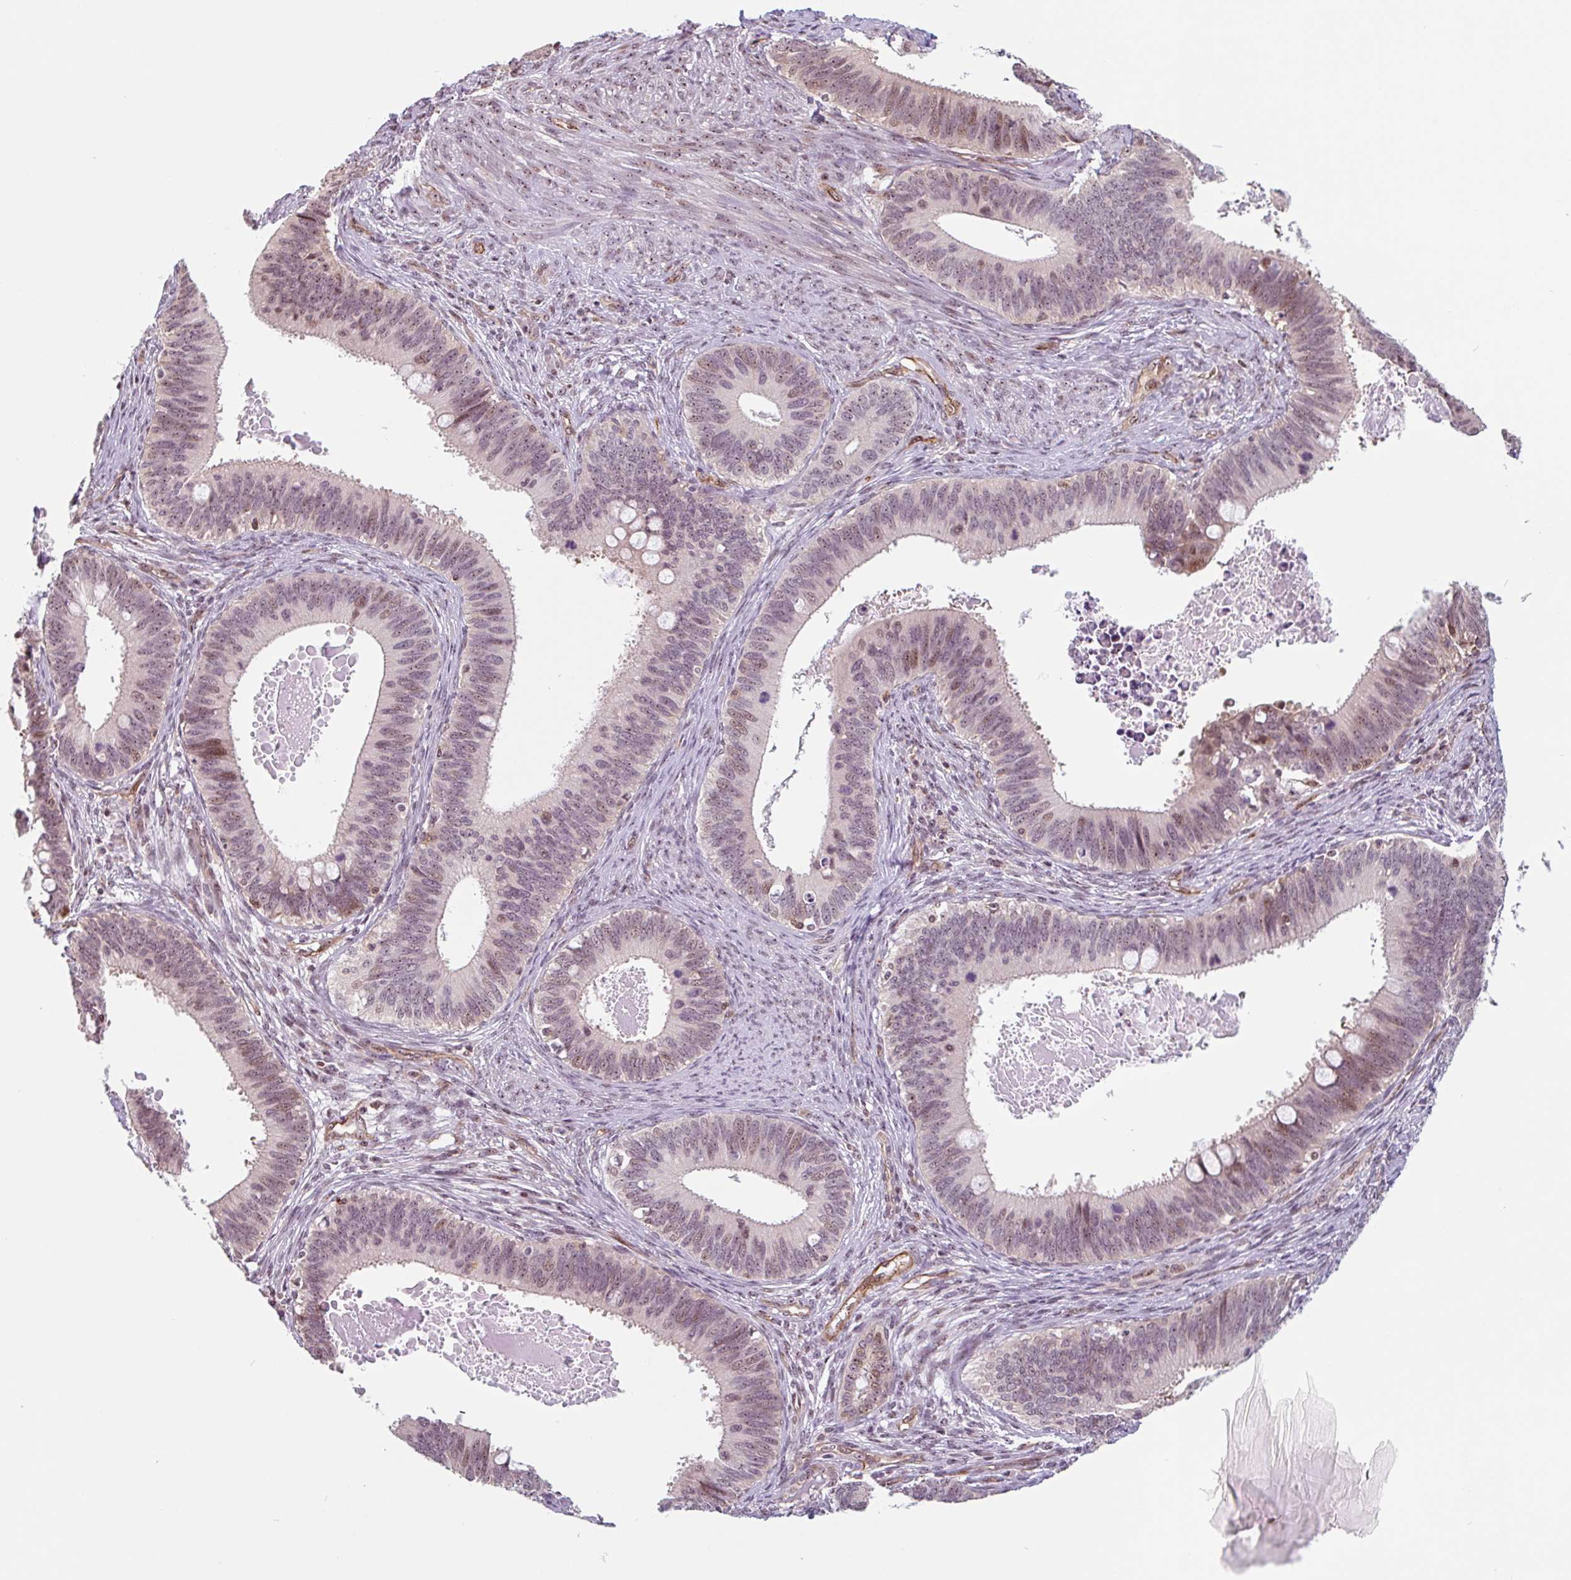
{"staining": {"intensity": "moderate", "quantity": "<25%", "location": "nuclear"}, "tissue": "cervical cancer", "cell_type": "Tumor cells", "image_type": "cancer", "snomed": [{"axis": "morphology", "description": "Adenocarcinoma, NOS"}, {"axis": "topography", "description": "Cervix"}], "caption": "Immunohistochemical staining of cervical adenocarcinoma demonstrates low levels of moderate nuclear staining in approximately <25% of tumor cells. The protein of interest is stained brown, and the nuclei are stained in blue (DAB (3,3'-diaminobenzidine) IHC with brightfield microscopy, high magnification).", "gene": "ZNF689", "patient": {"sex": "female", "age": 42}}